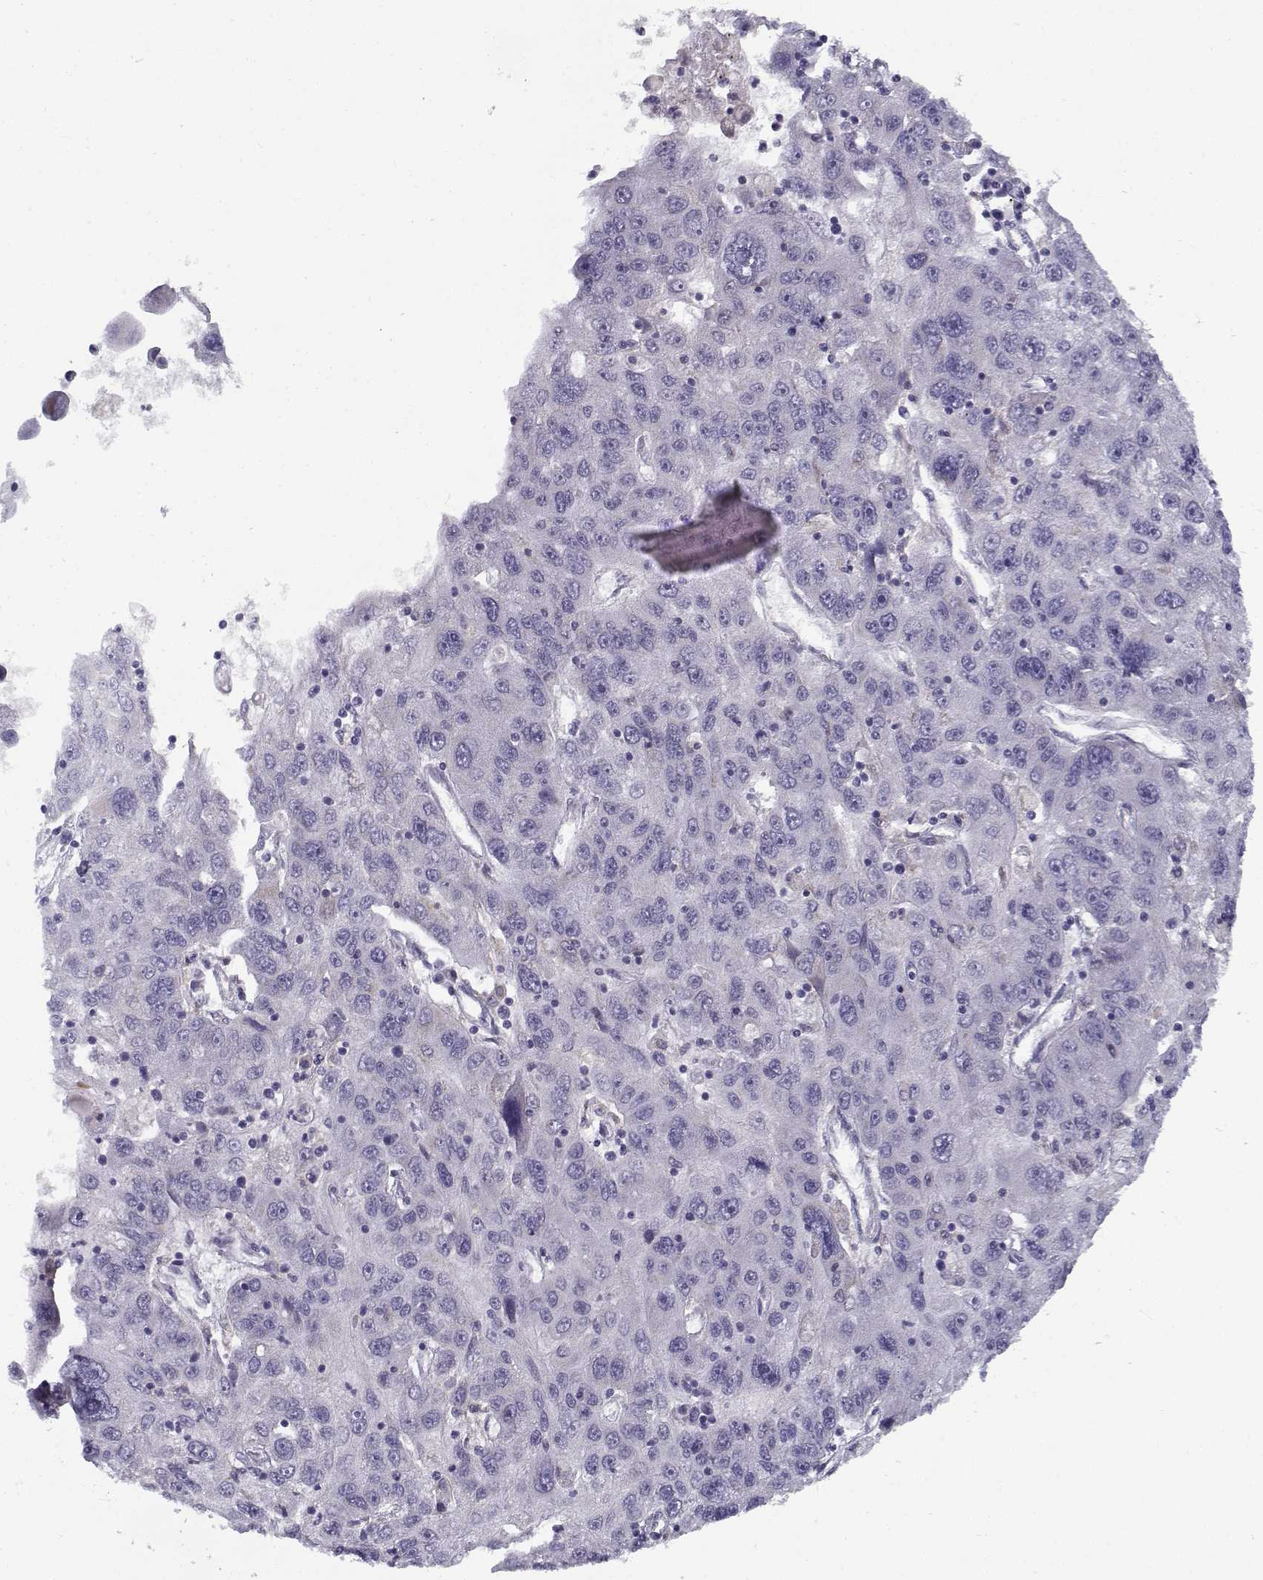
{"staining": {"intensity": "negative", "quantity": "none", "location": "none"}, "tissue": "stomach cancer", "cell_type": "Tumor cells", "image_type": "cancer", "snomed": [{"axis": "morphology", "description": "Adenocarcinoma, NOS"}, {"axis": "topography", "description": "Stomach"}], "caption": "A high-resolution micrograph shows immunohistochemistry (IHC) staining of adenocarcinoma (stomach), which exhibits no significant positivity in tumor cells.", "gene": "FAM166A", "patient": {"sex": "male", "age": 56}}